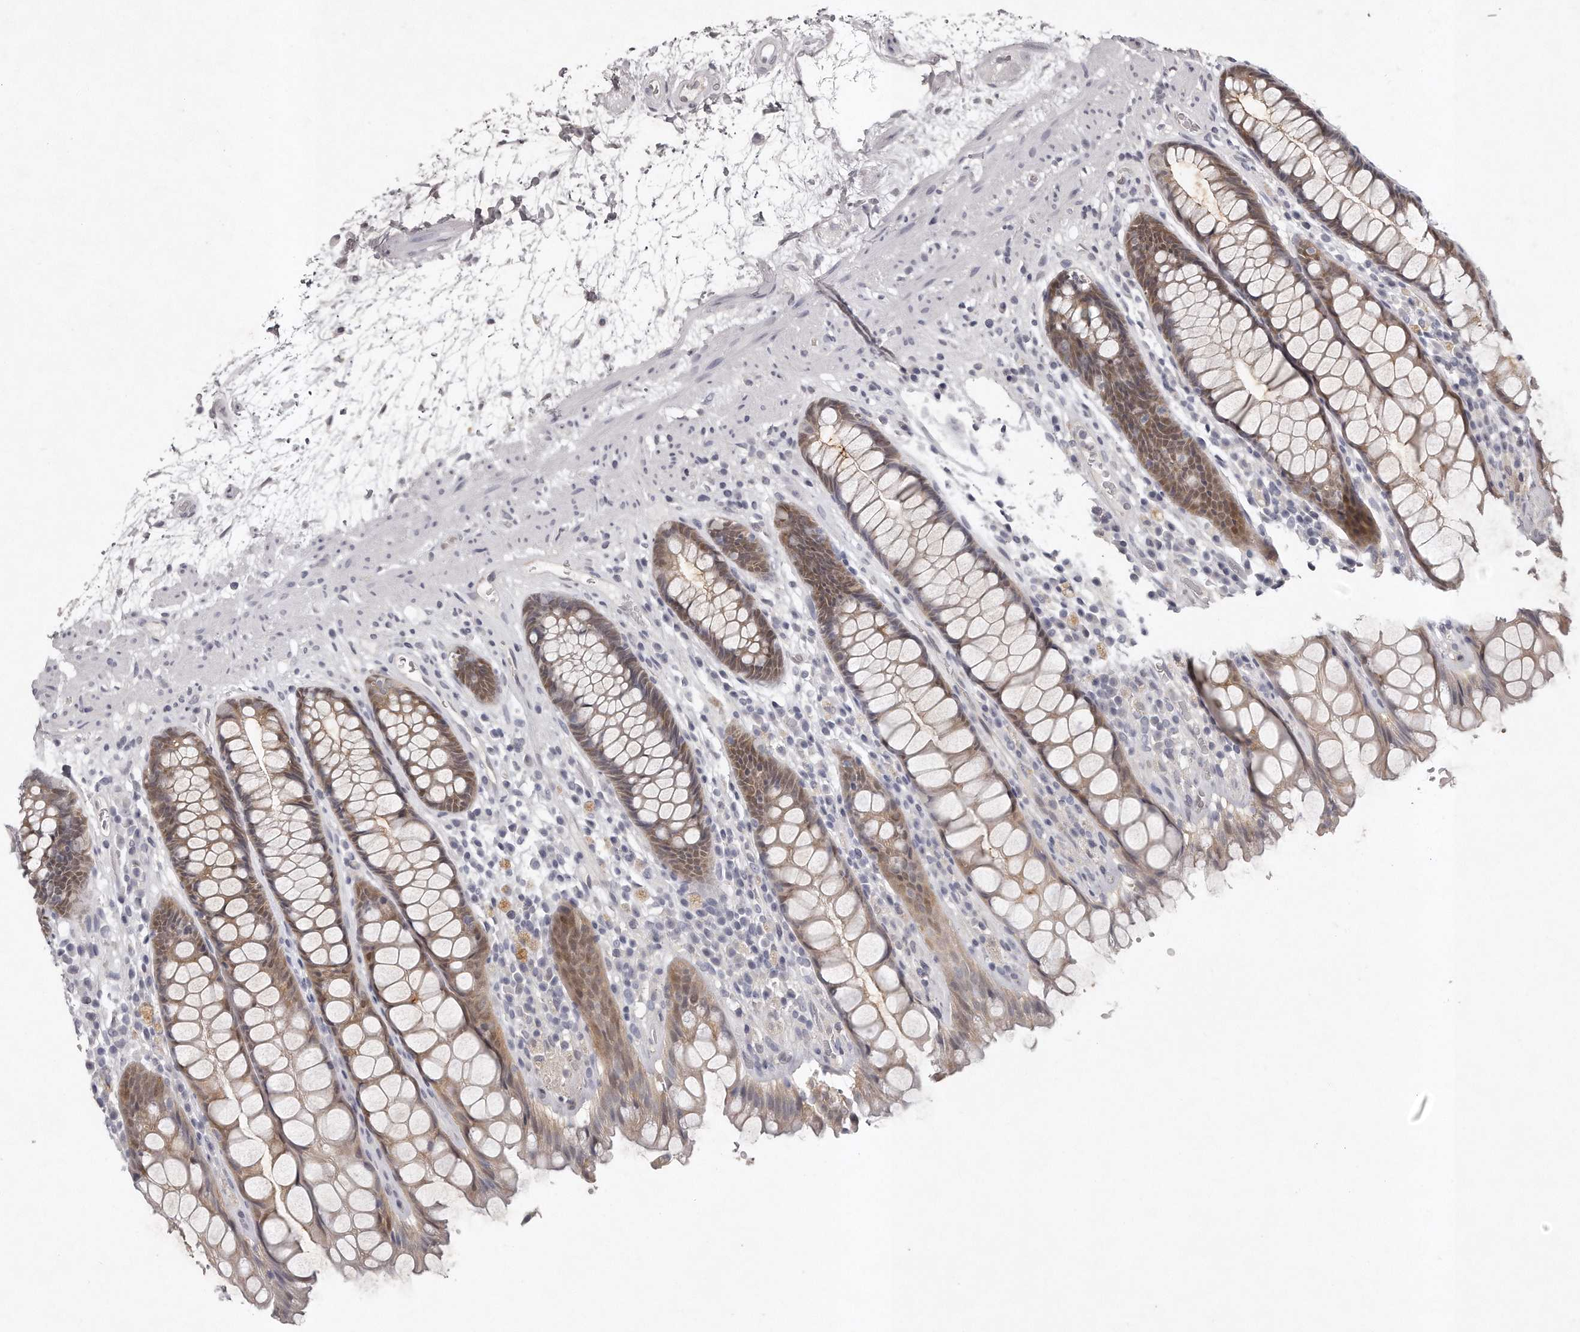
{"staining": {"intensity": "moderate", "quantity": ">75%", "location": "cytoplasmic/membranous"}, "tissue": "rectum", "cell_type": "Glandular cells", "image_type": "normal", "snomed": [{"axis": "morphology", "description": "Normal tissue, NOS"}, {"axis": "topography", "description": "Rectum"}], "caption": "Brown immunohistochemical staining in normal human rectum demonstrates moderate cytoplasmic/membranous expression in about >75% of glandular cells.", "gene": "GGCT", "patient": {"sex": "male", "age": 64}}